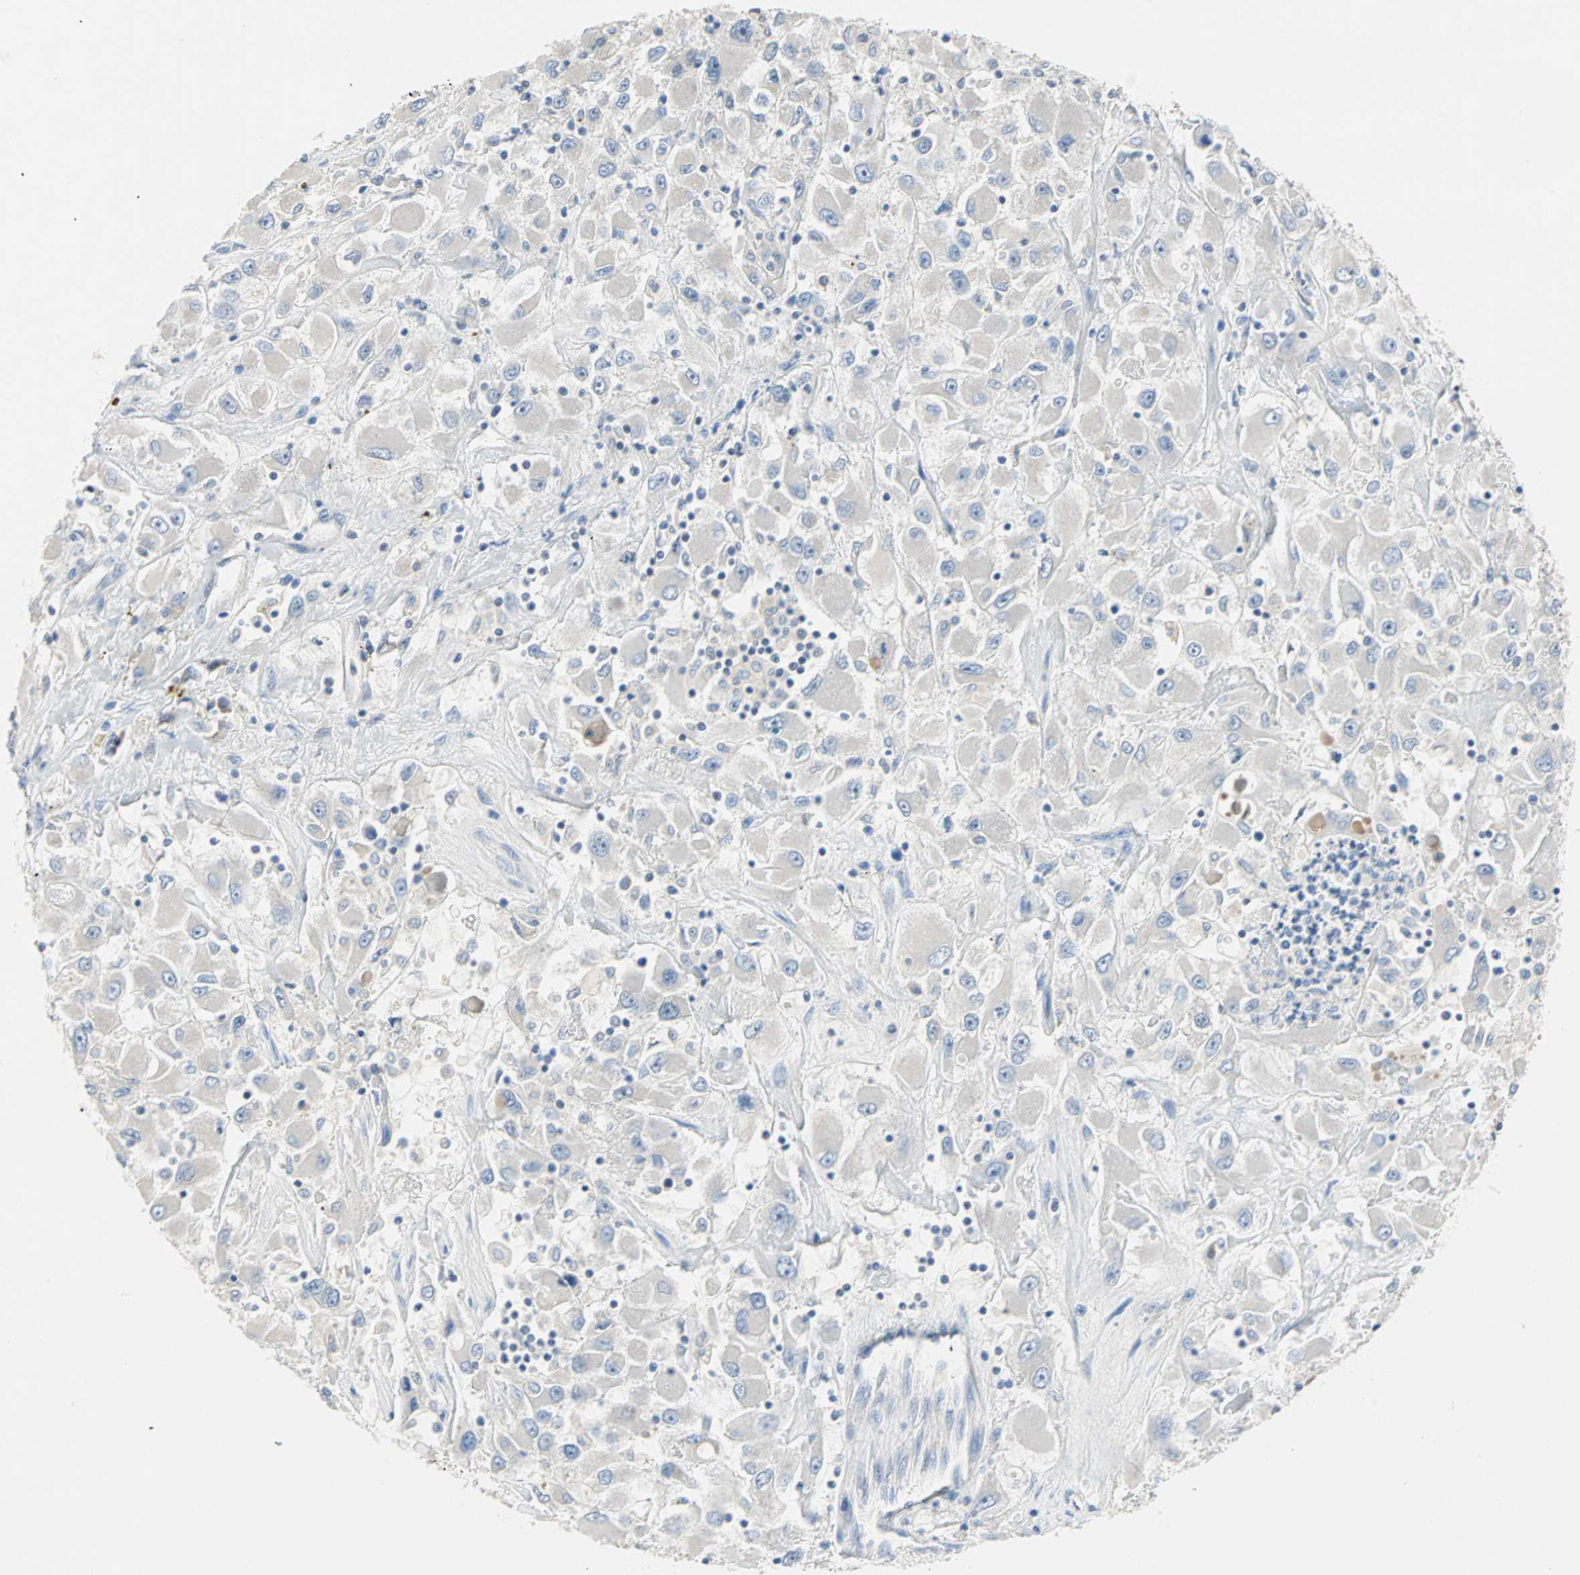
{"staining": {"intensity": "negative", "quantity": "none", "location": "none"}, "tissue": "renal cancer", "cell_type": "Tumor cells", "image_type": "cancer", "snomed": [{"axis": "morphology", "description": "Adenocarcinoma, NOS"}, {"axis": "topography", "description": "Kidney"}], "caption": "A histopathology image of renal cancer (adenocarcinoma) stained for a protein shows no brown staining in tumor cells. (Stains: DAB (3,3'-diaminobenzidine) IHC with hematoxylin counter stain, Microscopy: brightfield microscopy at high magnification).", "gene": "MPI", "patient": {"sex": "female", "age": 52}}